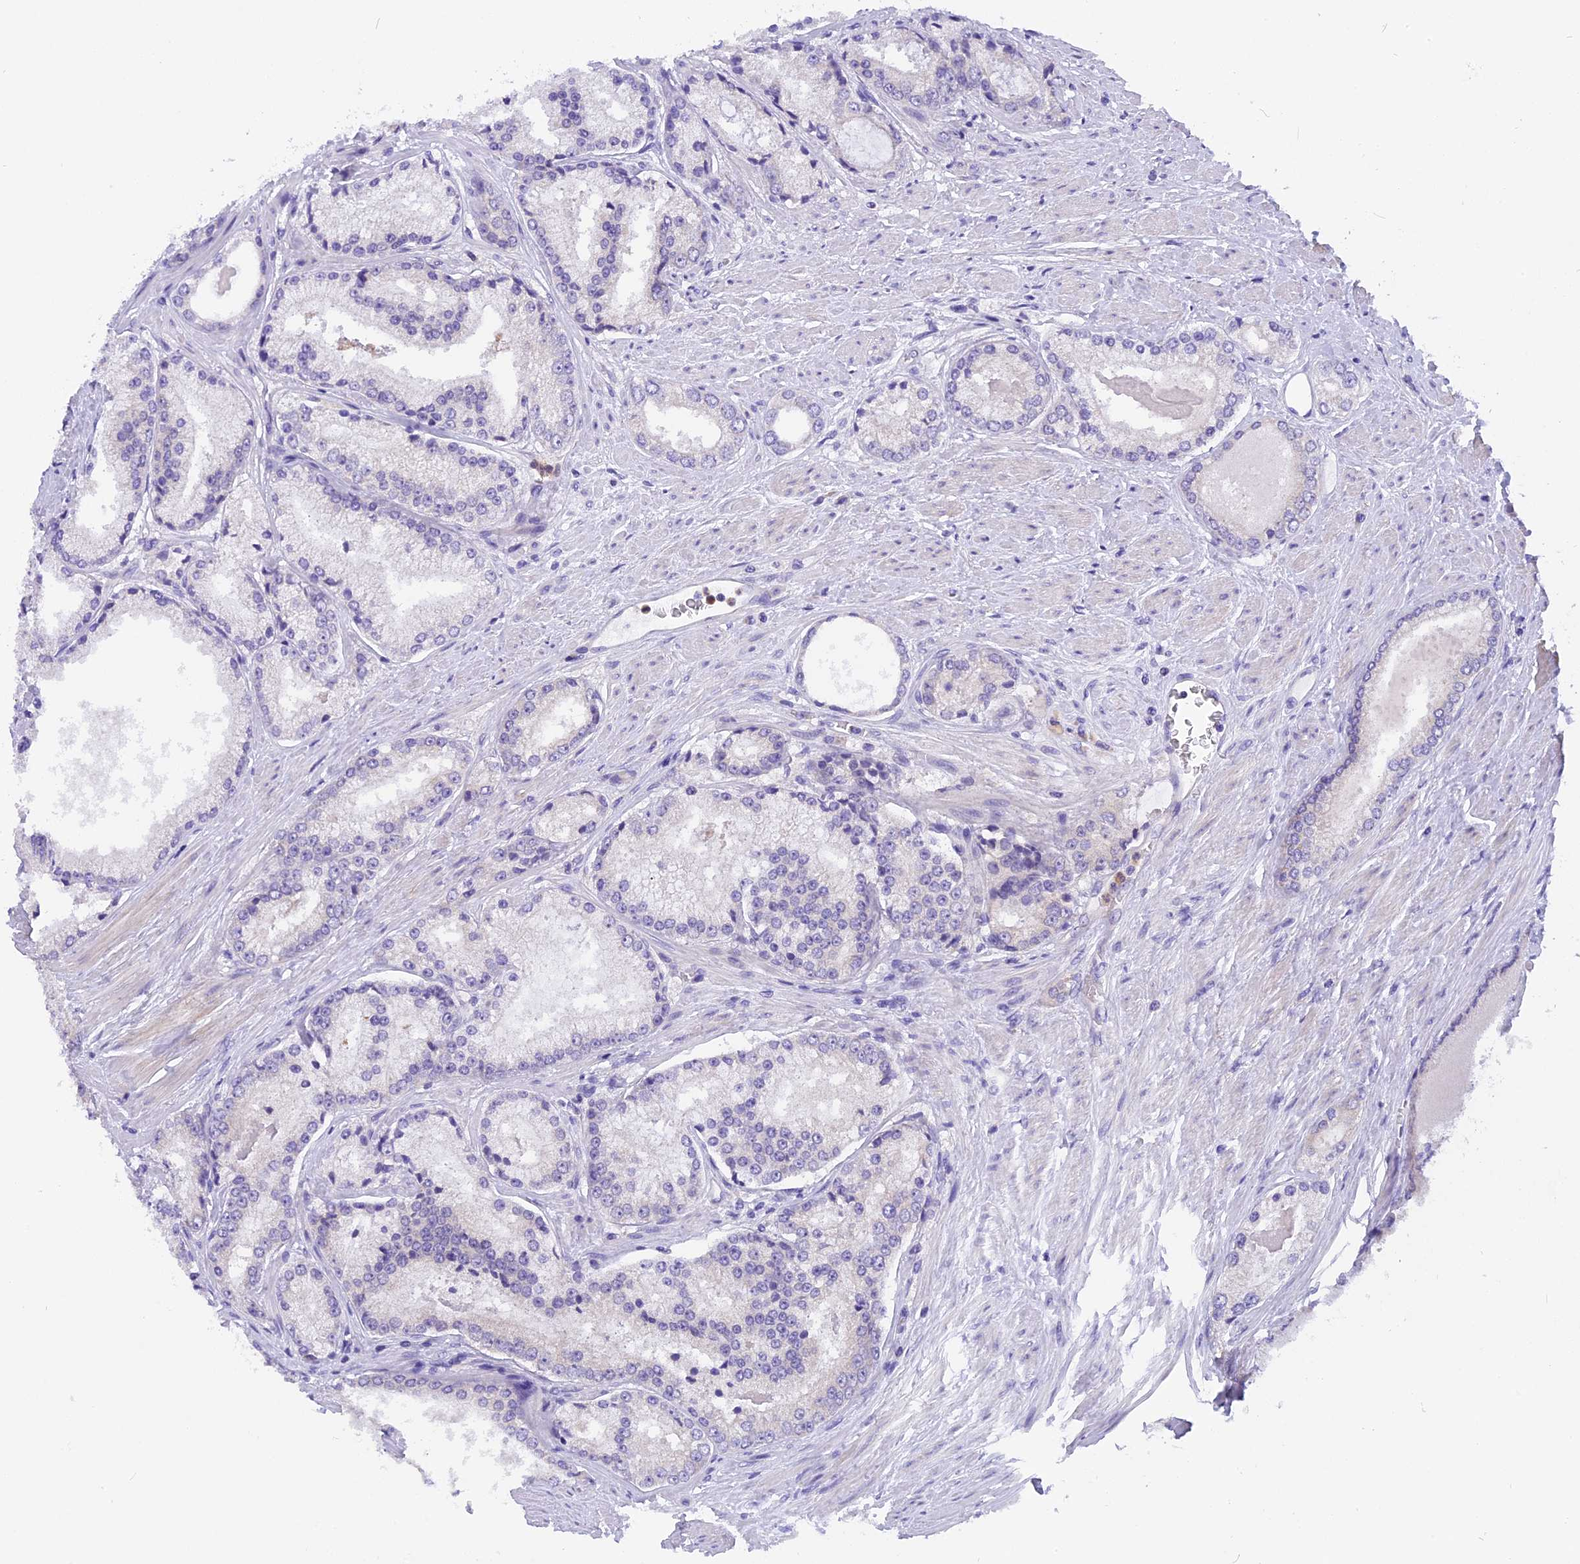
{"staining": {"intensity": "negative", "quantity": "none", "location": "none"}, "tissue": "prostate cancer", "cell_type": "Tumor cells", "image_type": "cancer", "snomed": [{"axis": "morphology", "description": "Adenocarcinoma, Low grade"}, {"axis": "topography", "description": "Prostate"}], "caption": "This is a photomicrograph of immunohistochemistry staining of prostate cancer (adenocarcinoma (low-grade)), which shows no expression in tumor cells.", "gene": "TRIM3", "patient": {"sex": "male", "age": 68}}